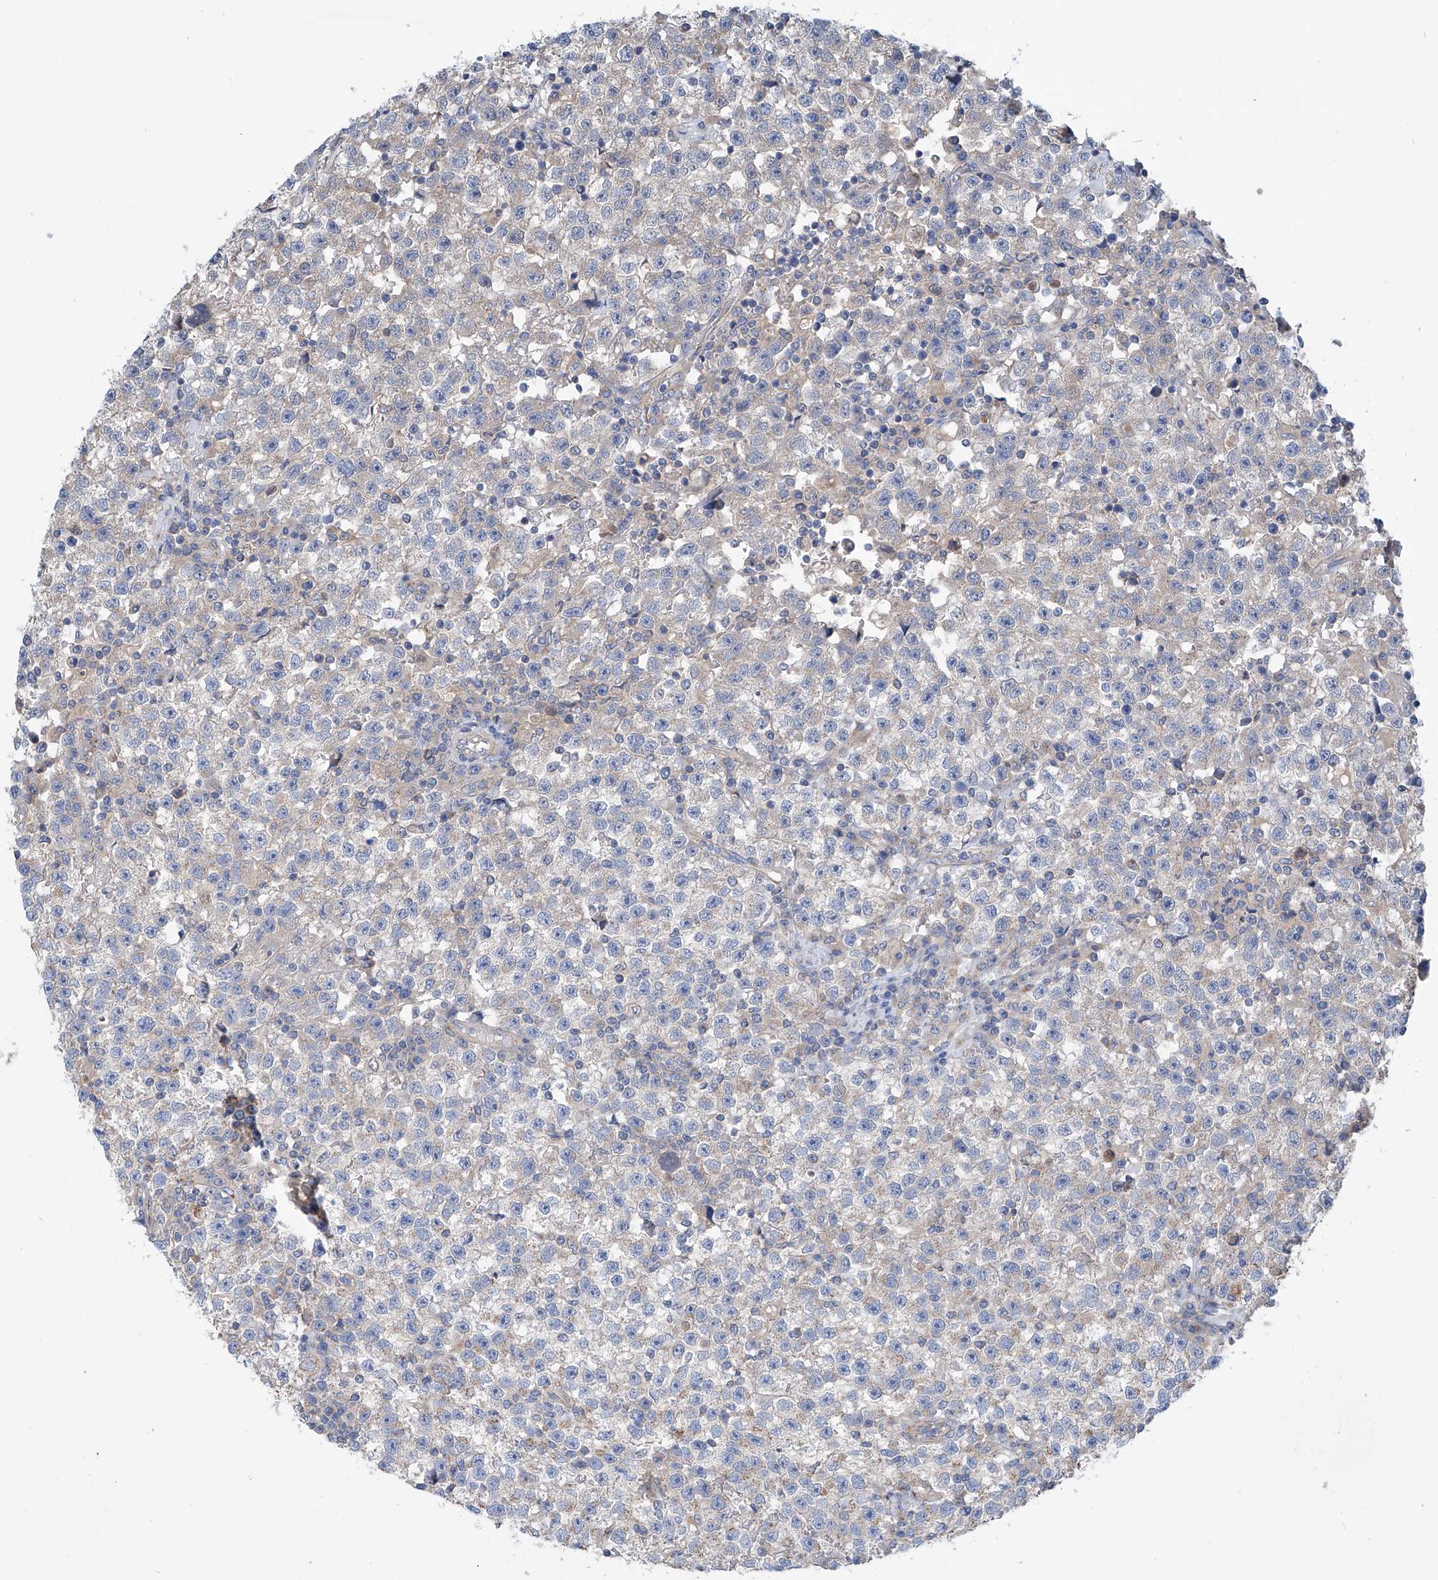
{"staining": {"intensity": "weak", "quantity": "<25%", "location": "cytoplasmic/membranous"}, "tissue": "testis cancer", "cell_type": "Tumor cells", "image_type": "cancer", "snomed": [{"axis": "morphology", "description": "Seminoma, NOS"}, {"axis": "topography", "description": "Testis"}], "caption": "Tumor cells show no significant staining in testis seminoma.", "gene": "SLC22A7", "patient": {"sex": "male", "age": 22}}